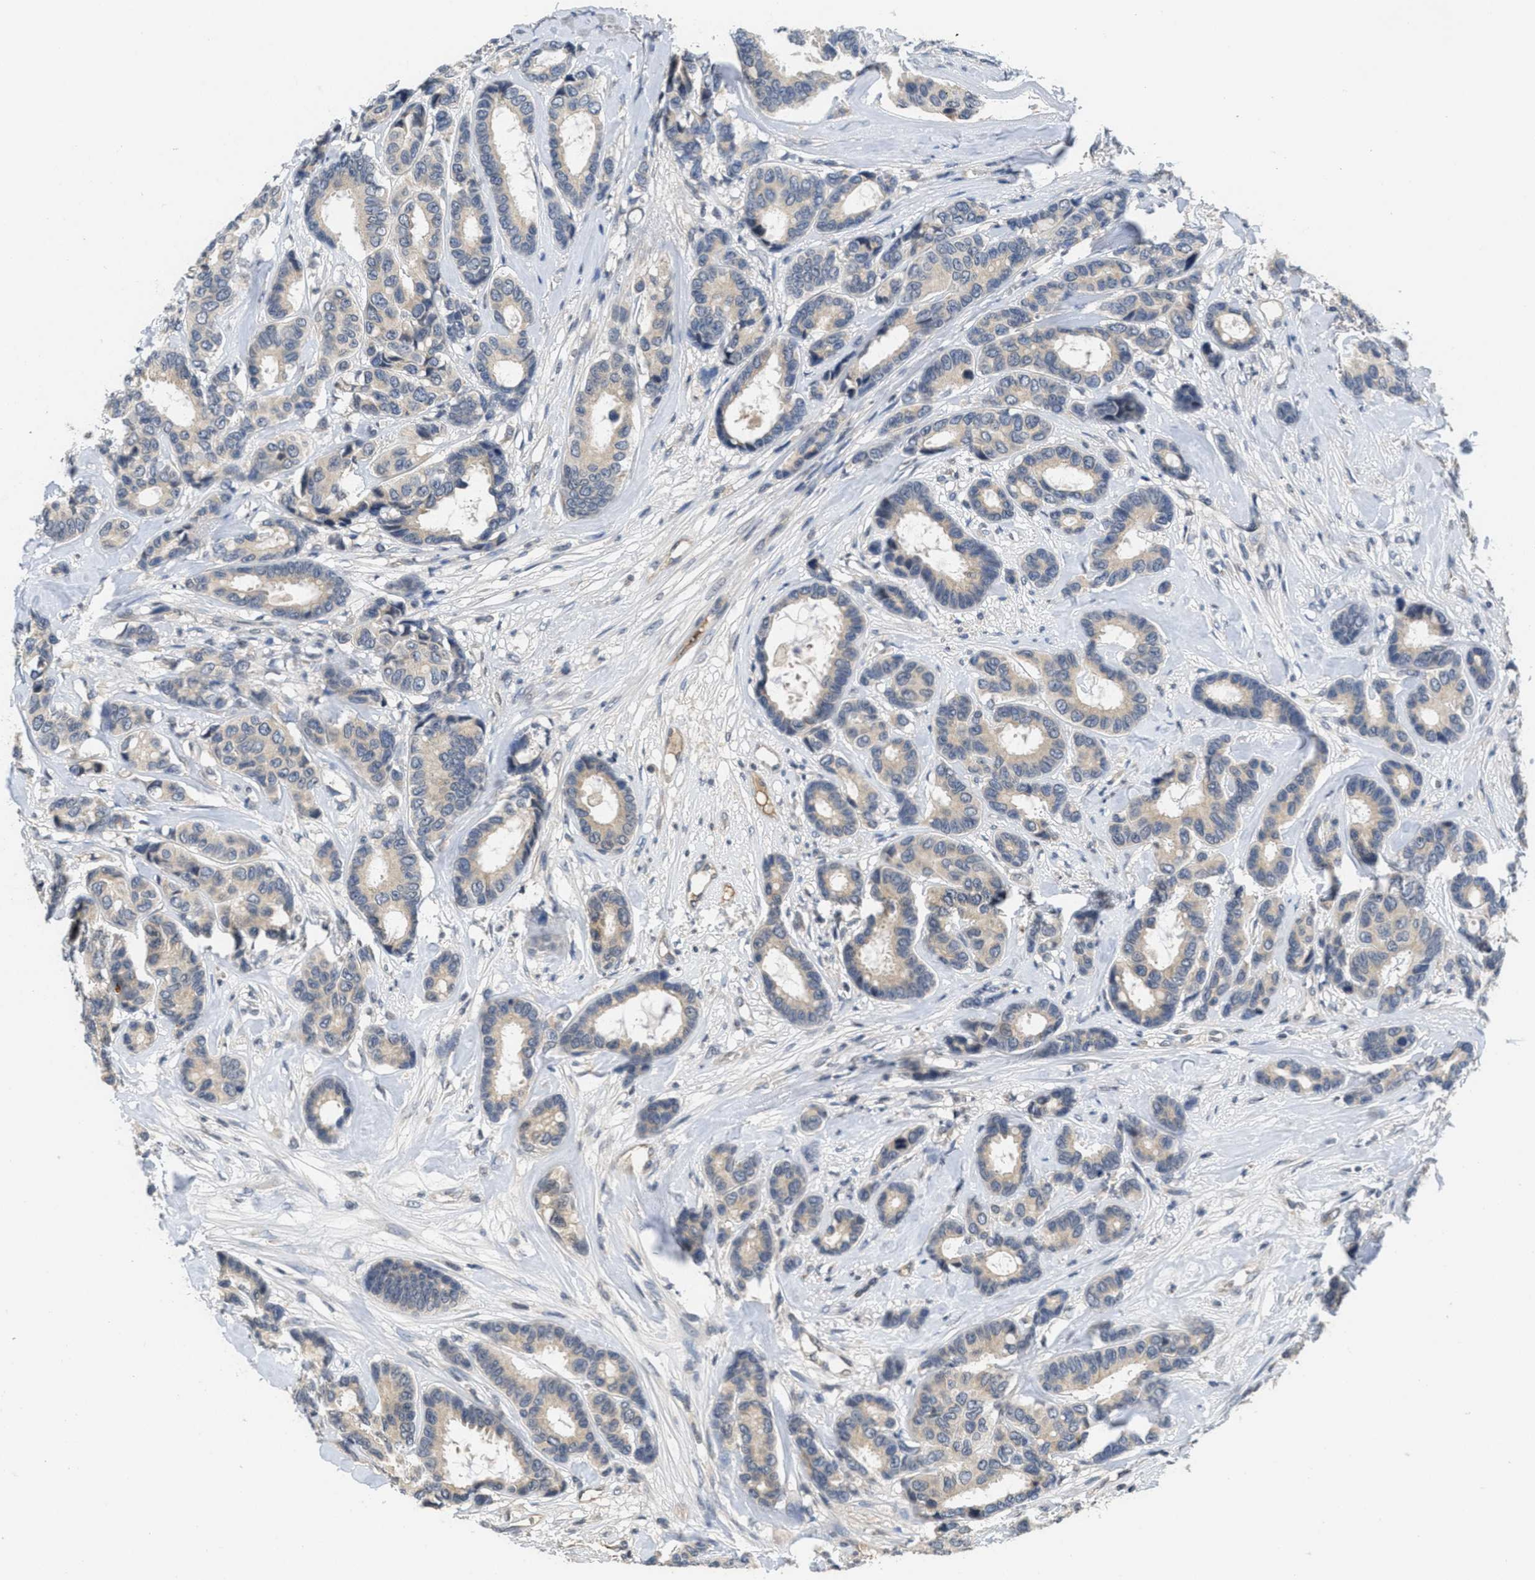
{"staining": {"intensity": "weak", "quantity": ">75%", "location": "cytoplasmic/membranous"}, "tissue": "breast cancer", "cell_type": "Tumor cells", "image_type": "cancer", "snomed": [{"axis": "morphology", "description": "Duct carcinoma"}, {"axis": "topography", "description": "Breast"}], "caption": "Protein staining of intraductal carcinoma (breast) tissue displays weak cytoplasmic/membranous expression in approximately >75% of tumor cells.", "gene": "ANGPT1", "patient": {"sex": "female", "age": 87}}